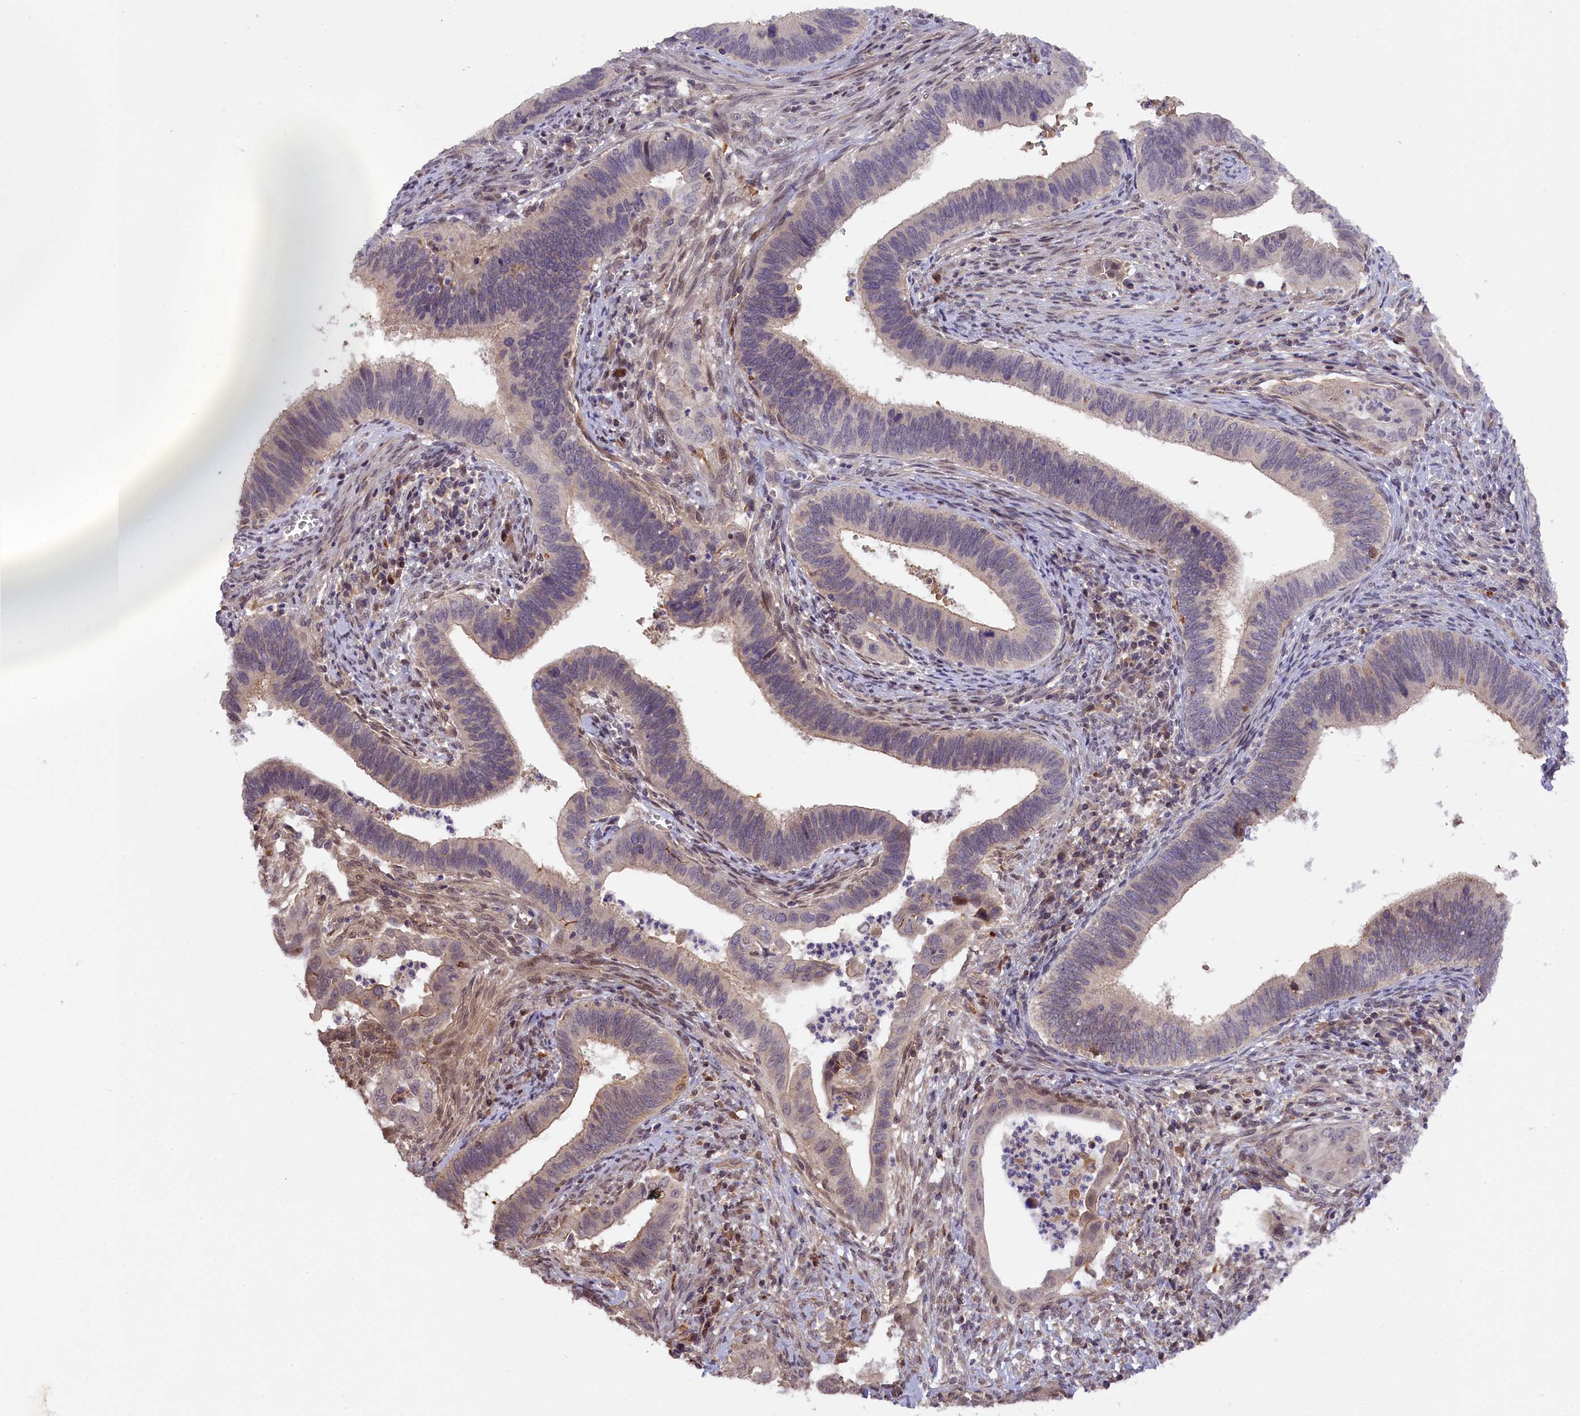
{"staining": {"intensity": "weak", "quantity": "<25%", "location": "cytoplasmic/membranous"}, "tissue": "cervical cancer", "cell_type": "Tumor cells", "image_type": "cancer", "snomed": [{"axis": "morphology", "description": "Adenocarcinoma, NOS"}, {"axis": "topography", "description": "Cervix"}], "caption": "A high-resolution histopathology image shows immunohistochemistry (IHC) staining of cervical cancer, which displays no significant positivity in tumor cells.", "gene": "ZNF480", "patient": {"sex": "female", "age": 42}}